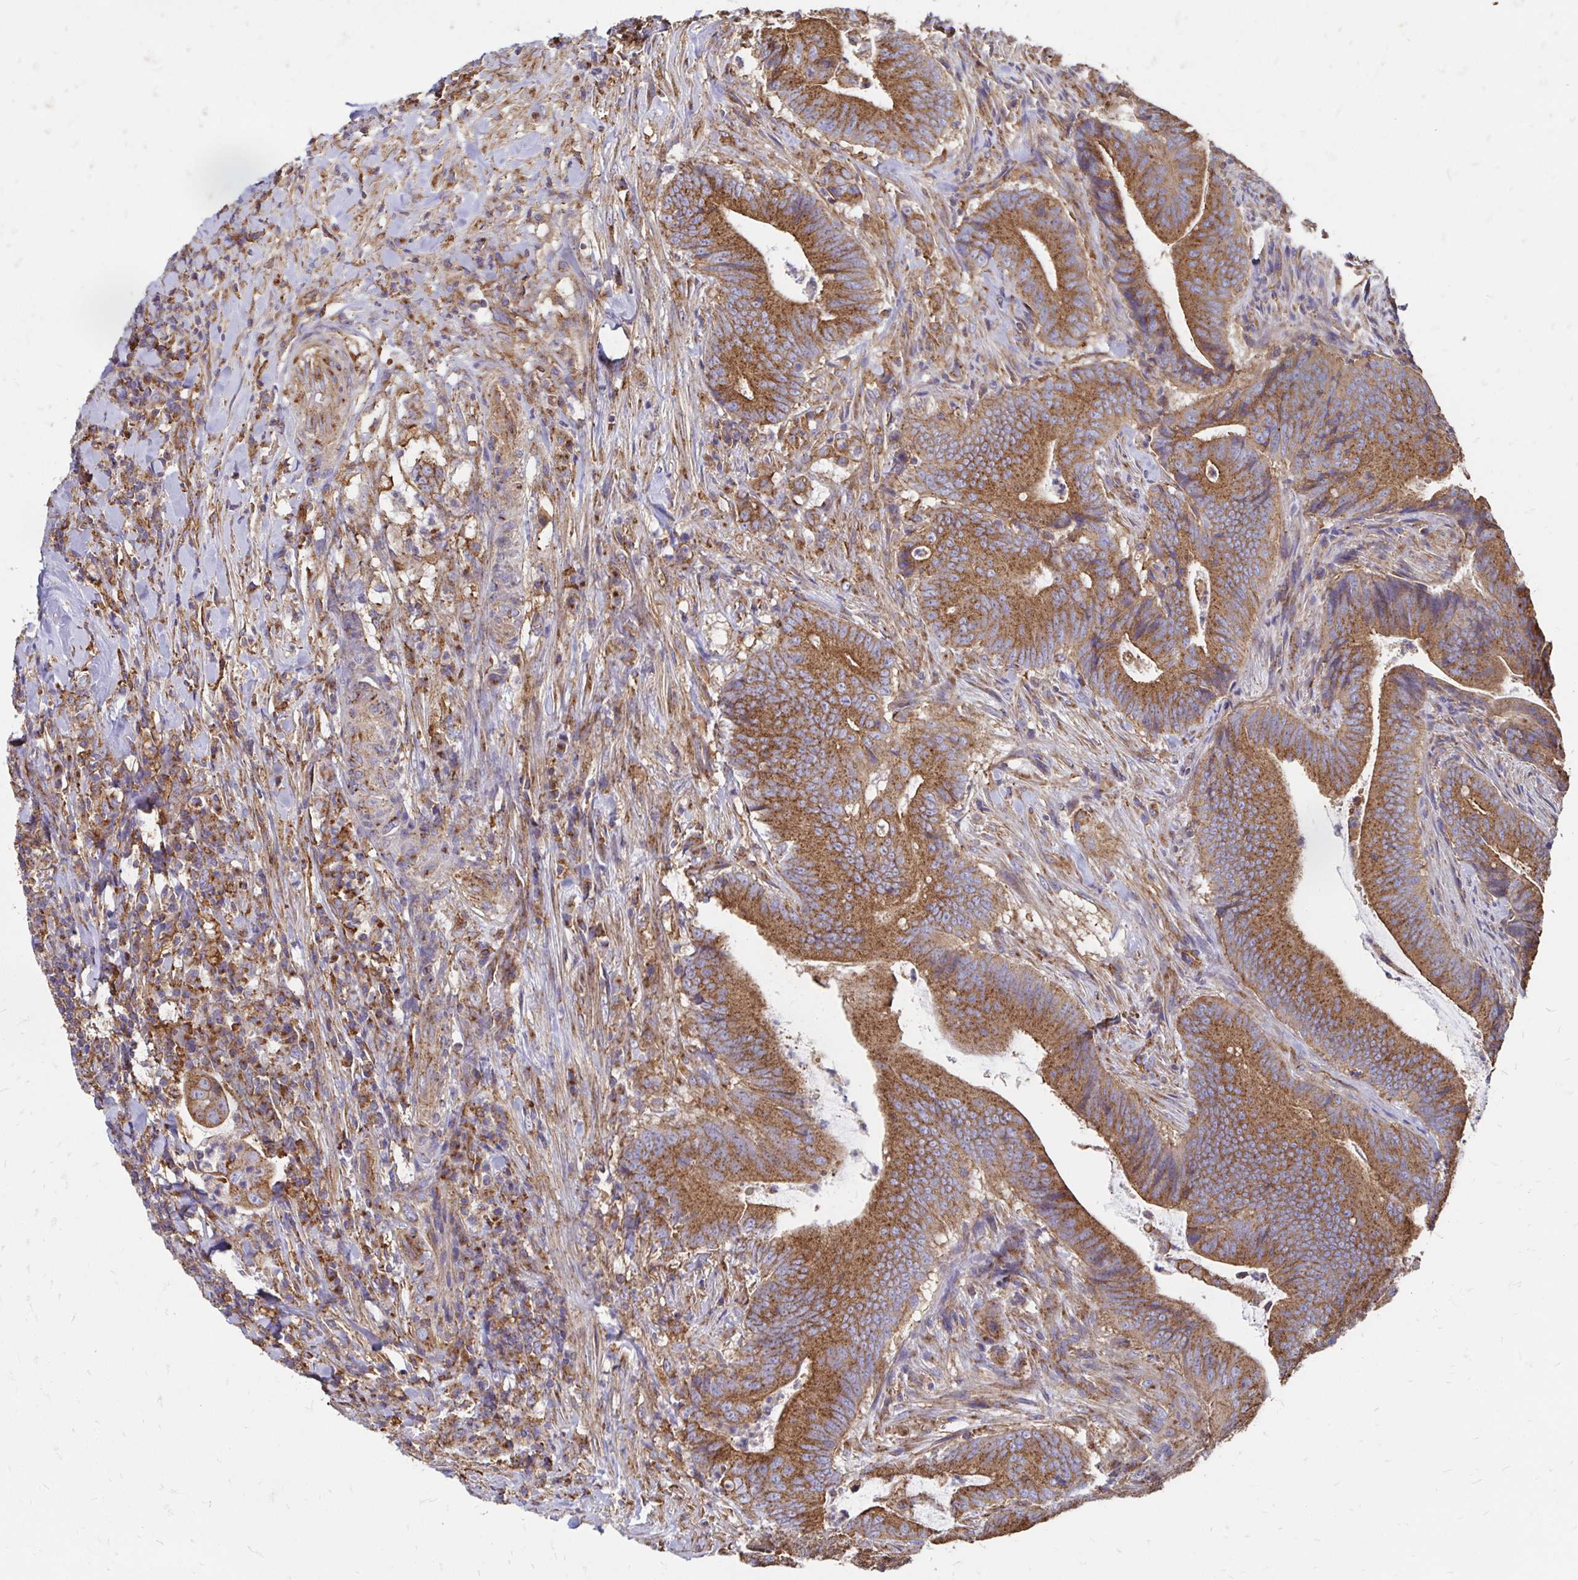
{"staining": {"intensity": "moderate", "quantity": ">75%", "location": "cytoplasmic/membranous"}, "tissue": "colorectal cancer", "cell_type": "Tumor cells", "image_type": "cancer", "snomed": [{"axis": "morphology", "description": "Adenocarcinoma, NOS"}, {"axis": "topography", "description": "Colon"}], "caption": "DAB immunohistochemical staining of human colorectal cancer exhibits moderate cytoplasmic/membranous protein expression in about >75% of tumor cells.", "gene": "CLTC", "patient": {"sex": "female", "age": 43}}